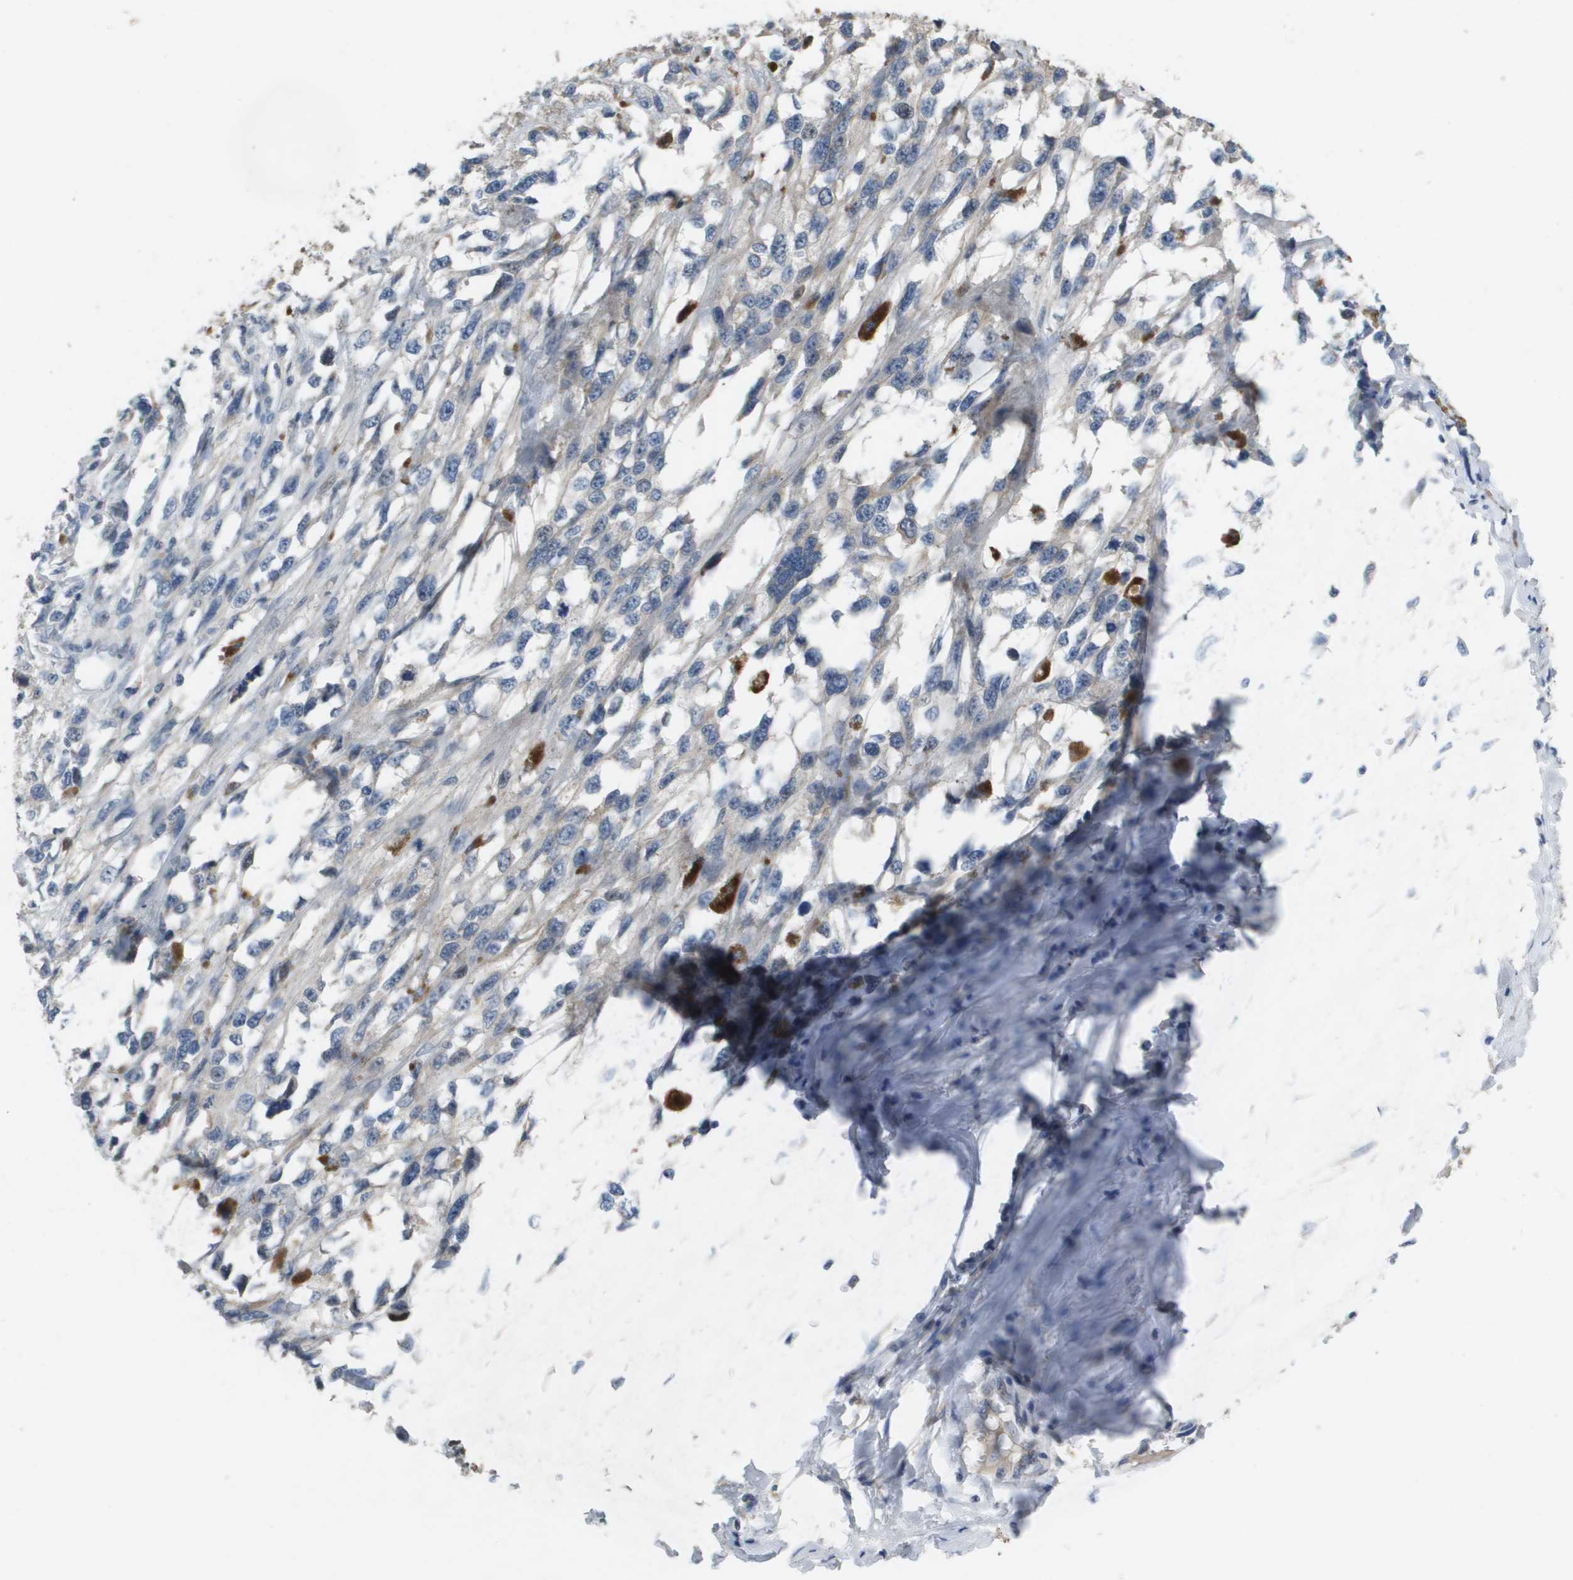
{"staining": {"intensity": "weak", "quantity": "<25%", "location": "cytoplasmic/membranous"}, "tissue": "melanoma", "cell_type": "Tumor cells", "image_type": "cancer", "snomed": [{"axis": "morphology", "description": "Malignant melanoma, Metastatic site"}, {"axis": "topography", "description": "Lymph node"}], "caption": "A high-resolution image shows immunohistochemistry (IHC) staining of melanoma, which reveals no significant staining in tumor cells.", "gene": "CAPN11", "patient": {"sex": "male", "age": 59}}